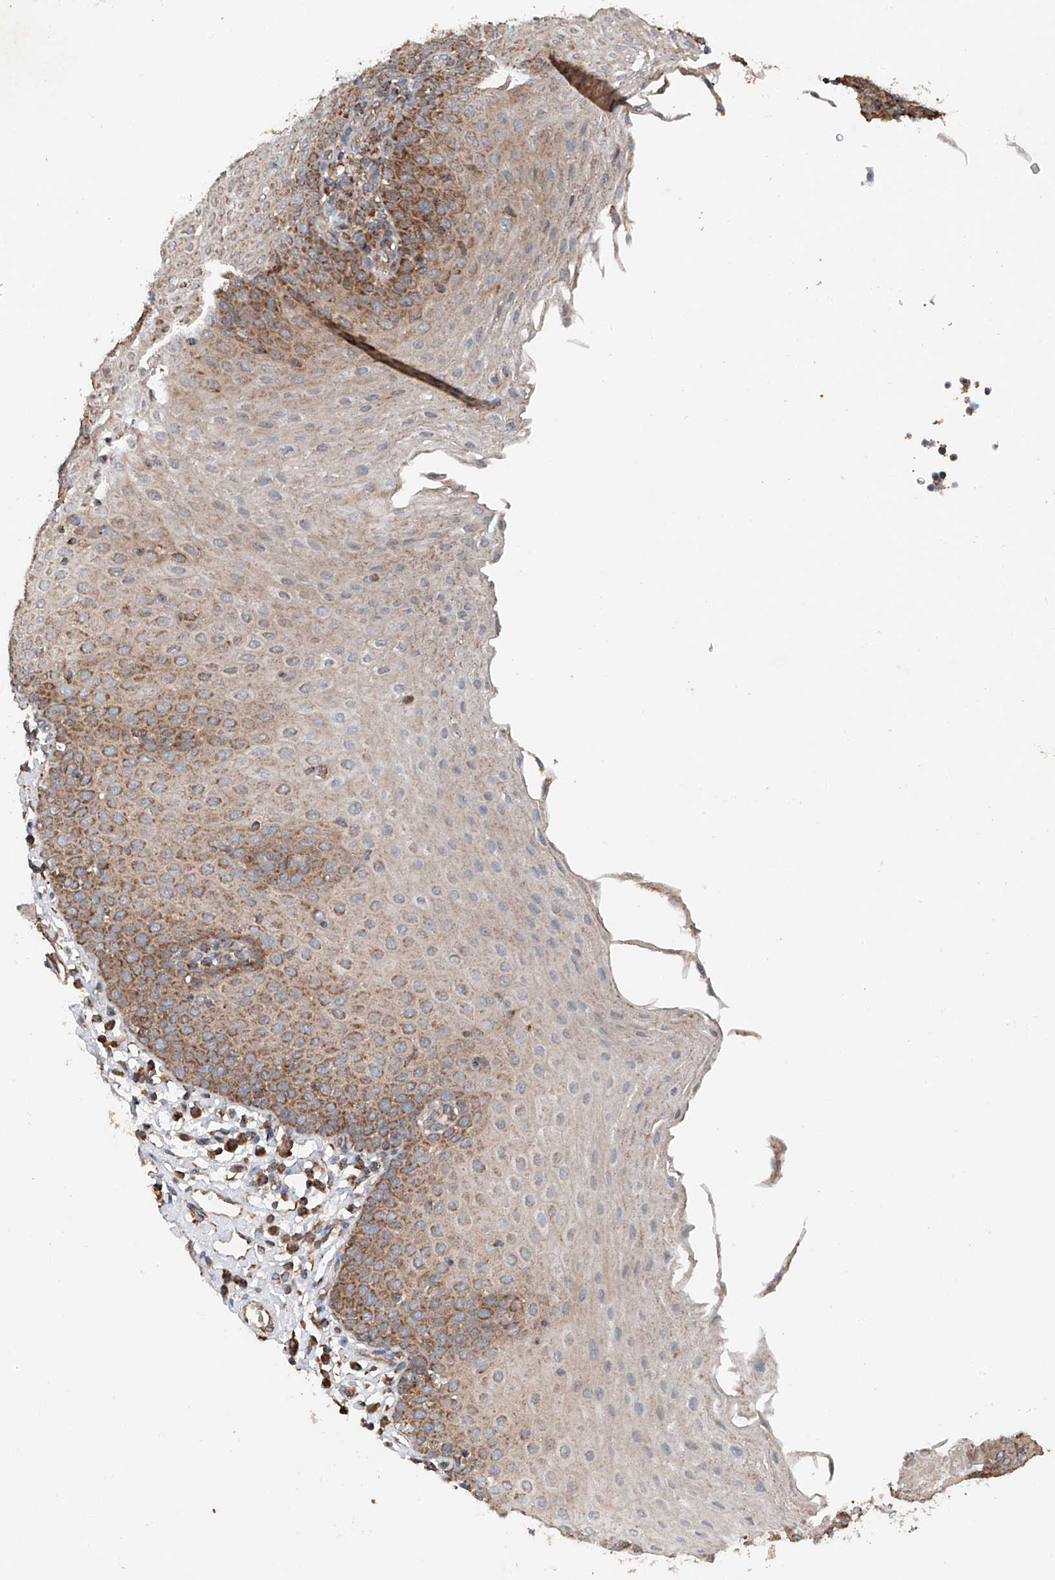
{"staining": {"intensity": "strong", "quantity": "25%-75%", "location": "cytoplasmic/membranous"}, "tissue": "tonsil", "cell_type": "Germinal center cells", "image_type": "normal", "snomed": [{"axis": "morphology", "description": "Normal tissue, NOS"}, {"axis": "topography", "description": "Tonsil"}], "caption": "High-power microscopy captured an IHC image of unremarkable tonsil, revealing strong cytoplasmic/membranous expression in approximately 25%-75% of germinal center cells.", "gene": "AP4B1", "patient": {"sex": "female", "age": 19}}